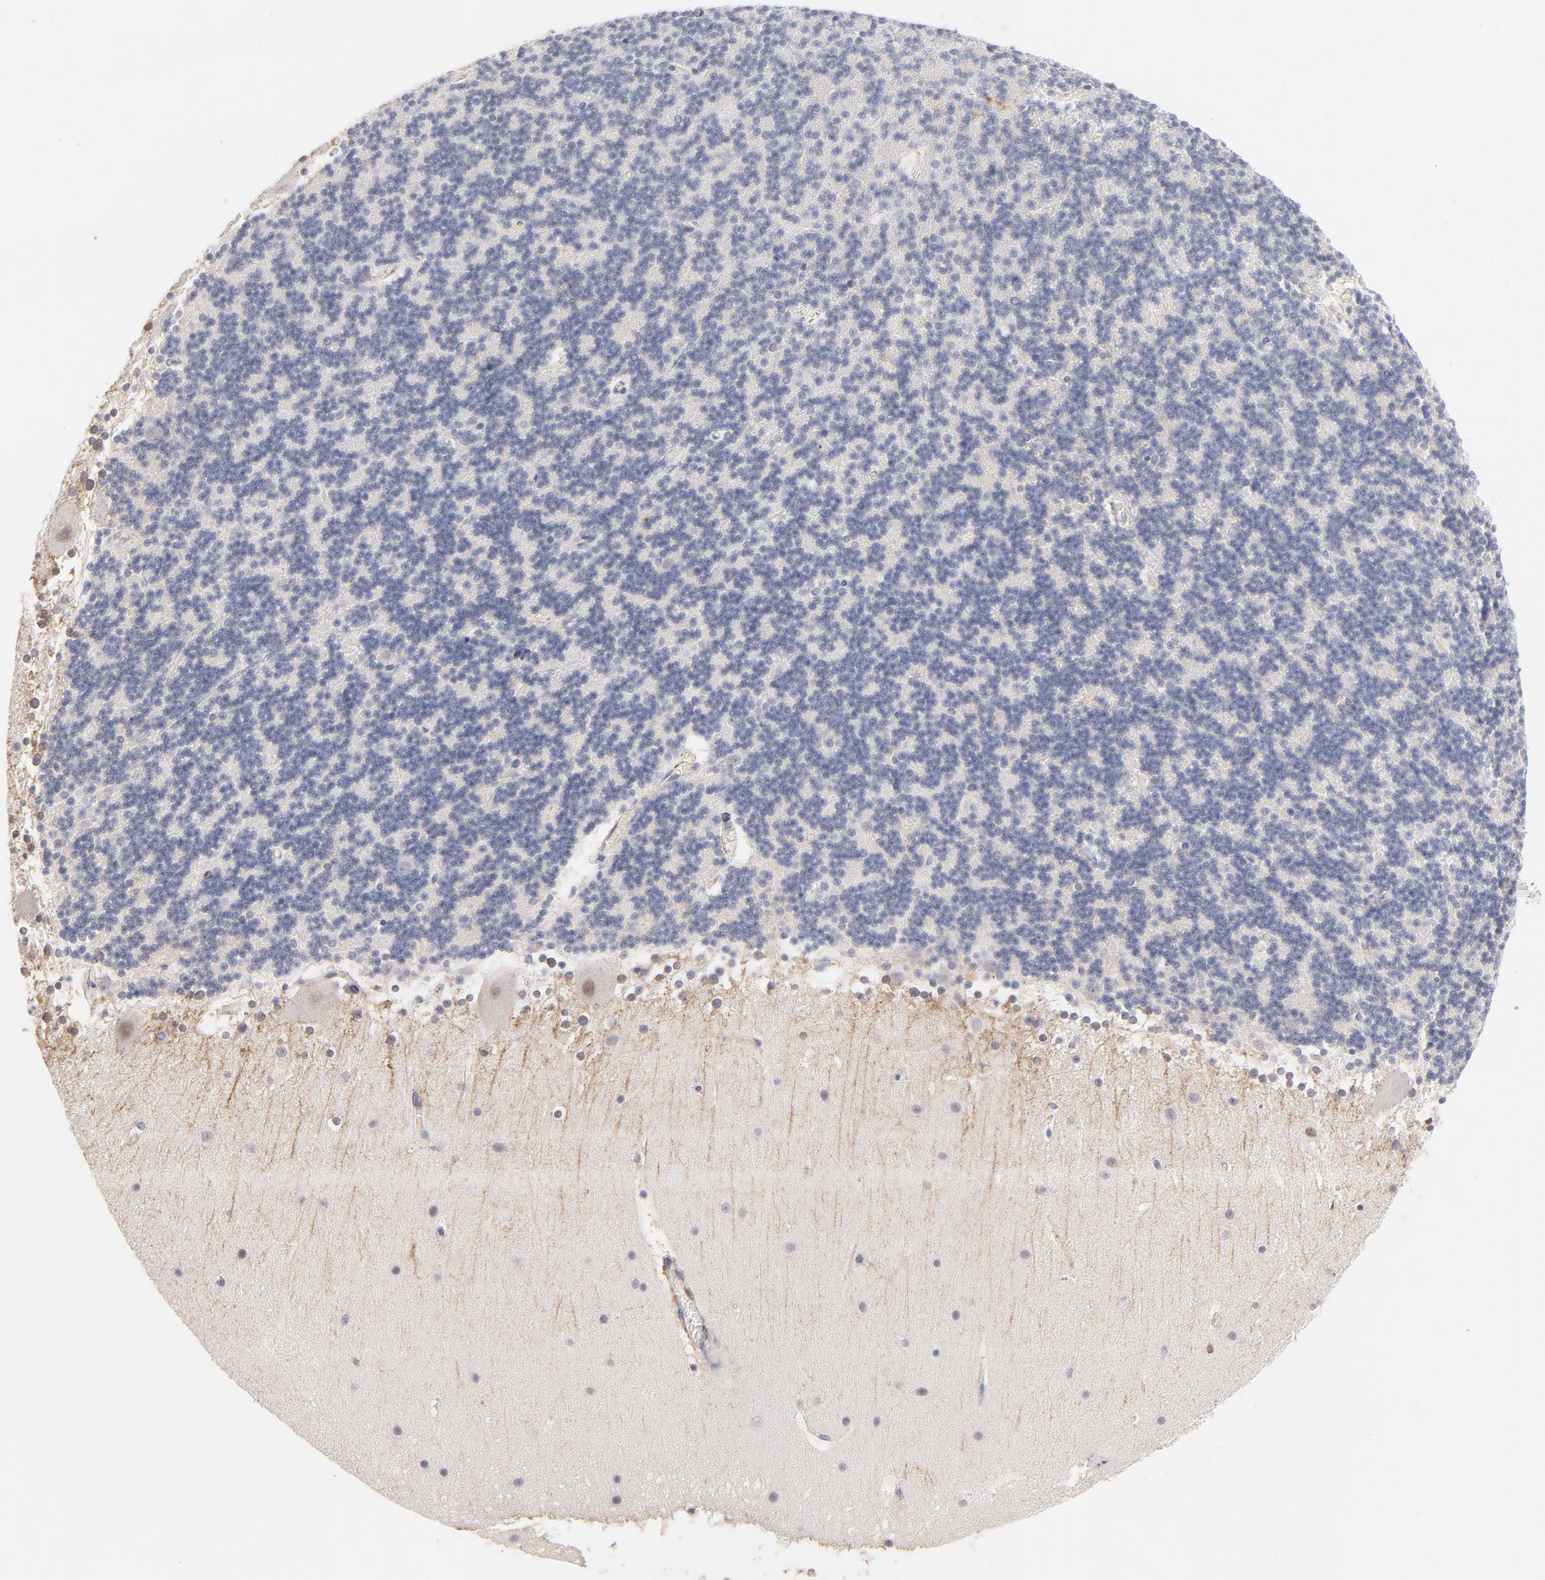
{"staining": {"intensity": "negative", "quantity": "none", "location": "none"}, "tissue": "cerebellum", "cell_type": "Cells in granular layer", "image_type": "normal", "snomed": [{"axis": "morphology", "description": "Normal tissue, NOS"}, {"axis": "topography", "description": "Cerebellum"}], "caption": "Immunohistochemical staining of normal cerebellum exhibits no significant expression in cells in granular layer.", "gene": "MID1", "patient": {"sex": "female", "age": 19}}